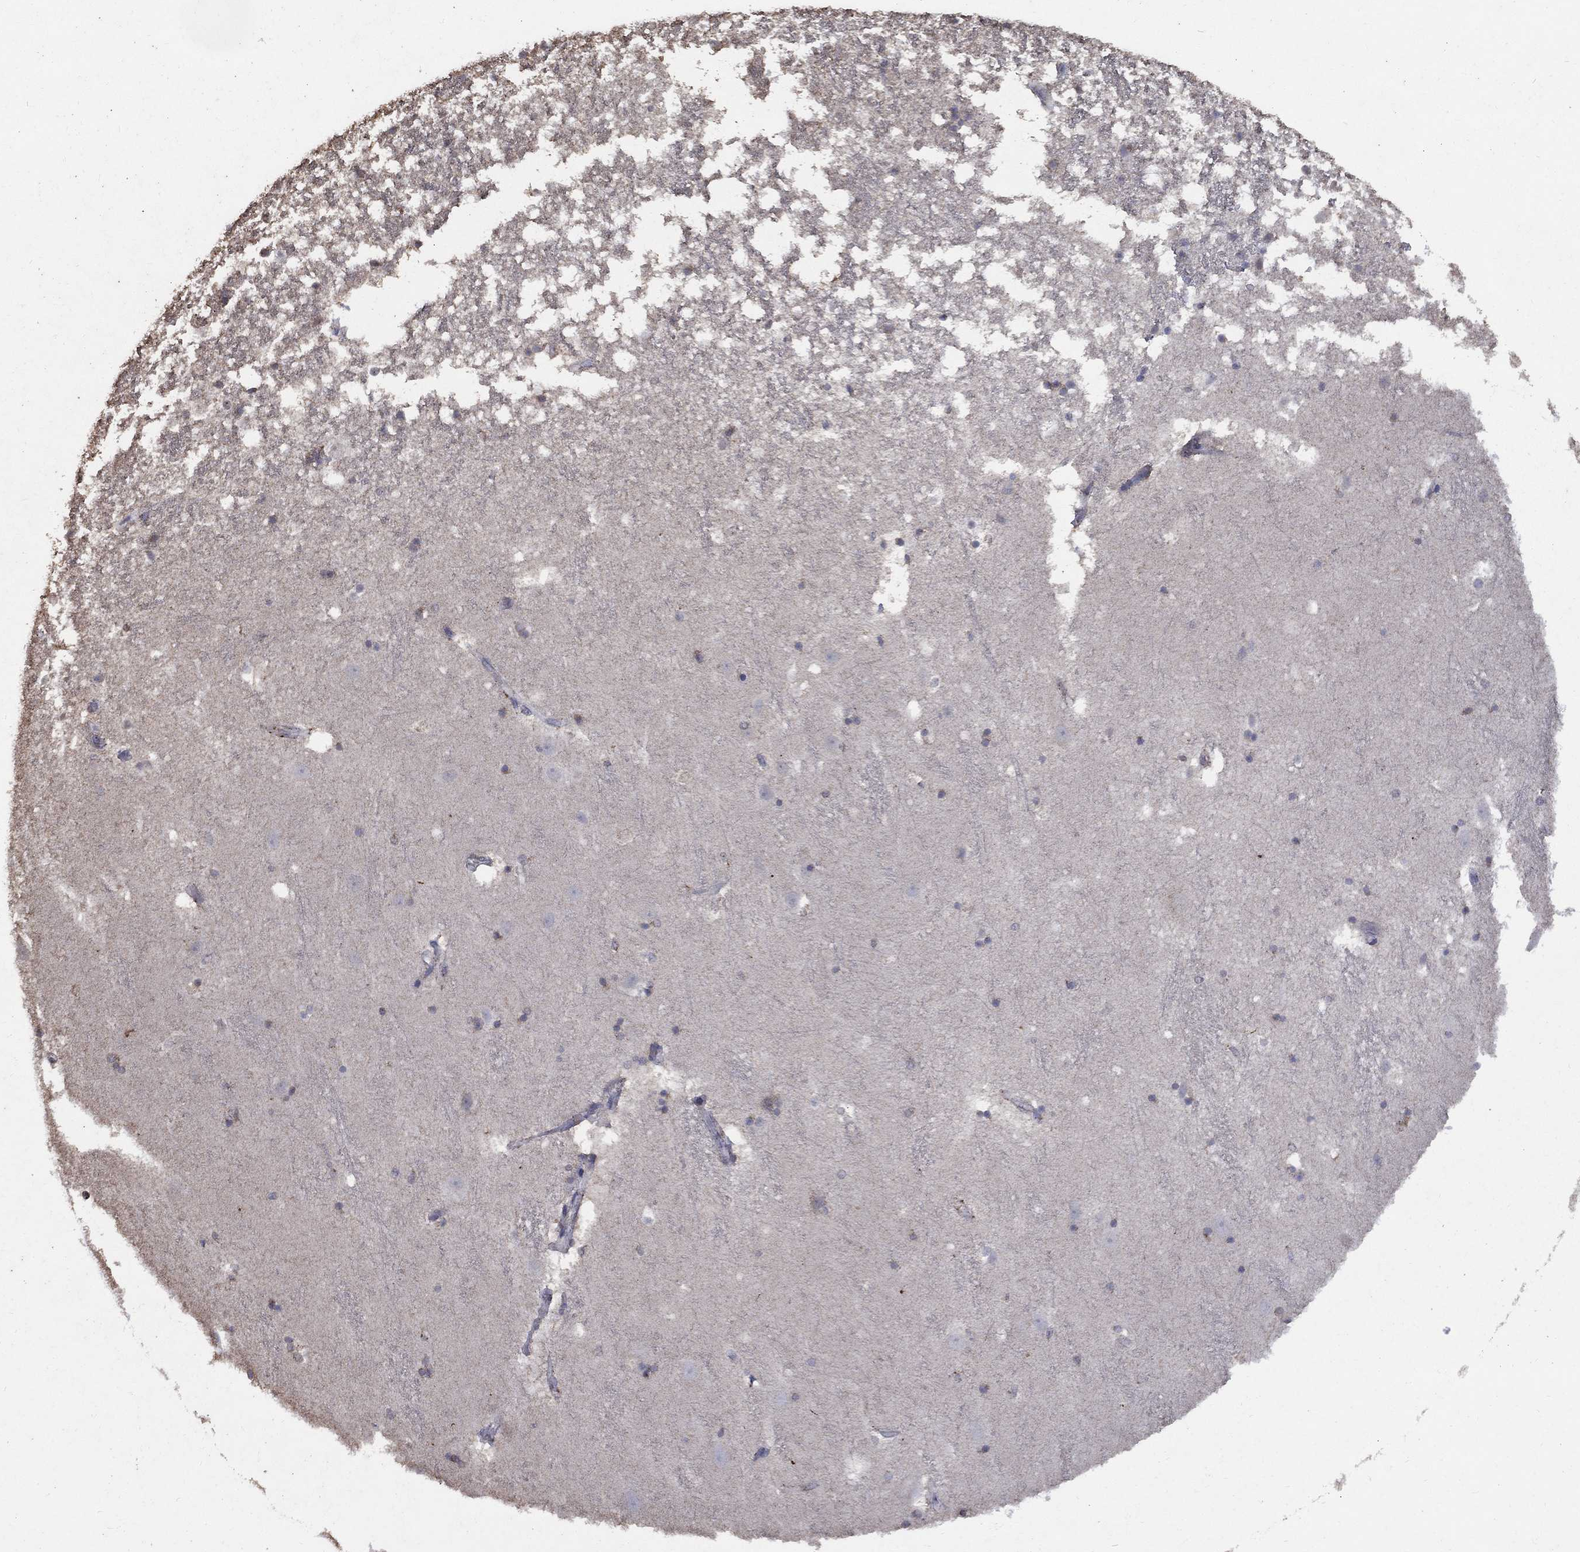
{"staining": {"intensity": "weak", "quantity": "25%-75%", "location": "cytoplasmic/membranous"}, "tissue": "hippocampus", "cell_type": "Glial cells", "image_type": "normal", "snomed": [{"axis": "morphology", "description": "Normal tissue, NOS"}, {"axis": "topography", "description": "Hippocampus"}], "caption": "Hippocampus was stained to show a protein in brown. There is low levels of weak cytoplasmic/membranous staining in about 25%-75% of glial cells. (DAB (3,3'-diaminobenzidine) = brown stain, brightfield microscopy at high magnification).", "gene": "GPR183", "patient": {"sex": "male", "age": 49}}